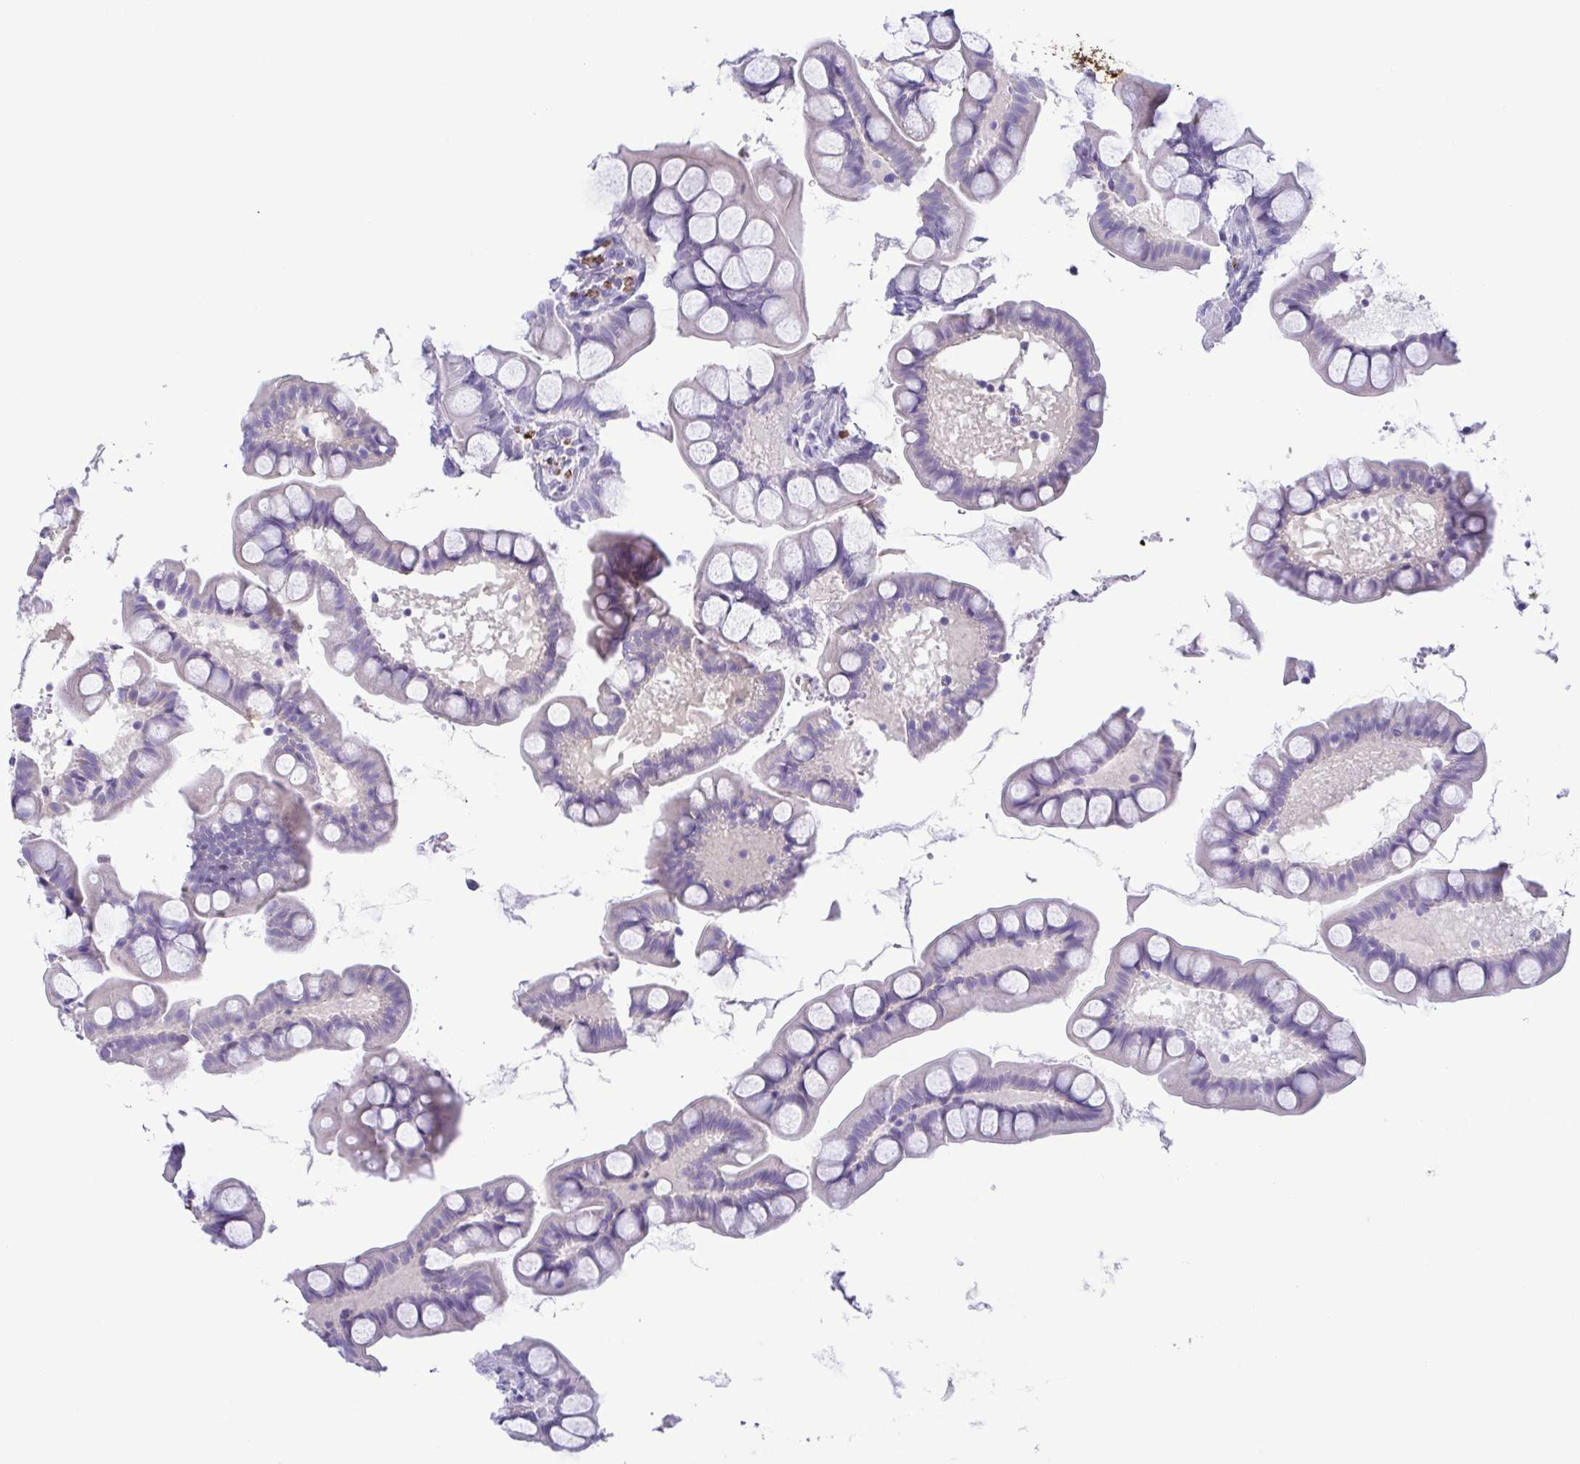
{"staining": {"intensity": "weak", "quantity": "25%-75%", "location": "cytoplasmic/membranous"}, "tissue": "small intestine", "cell_type": "Glandular cells", "image_type": "normal", "snomed": [{"axis": "morphology", "description": "Normal tissue, NOS"}, {"axis": "topography", "description": "Small intestine"}], "caption": "Weak cytoplasmic/membranous protein positivity is appreciated in approximately 25%-75% of glandular cells in small intestine.", "gene": "MYL7", "patient": {"sex": "male", "age": 70}}